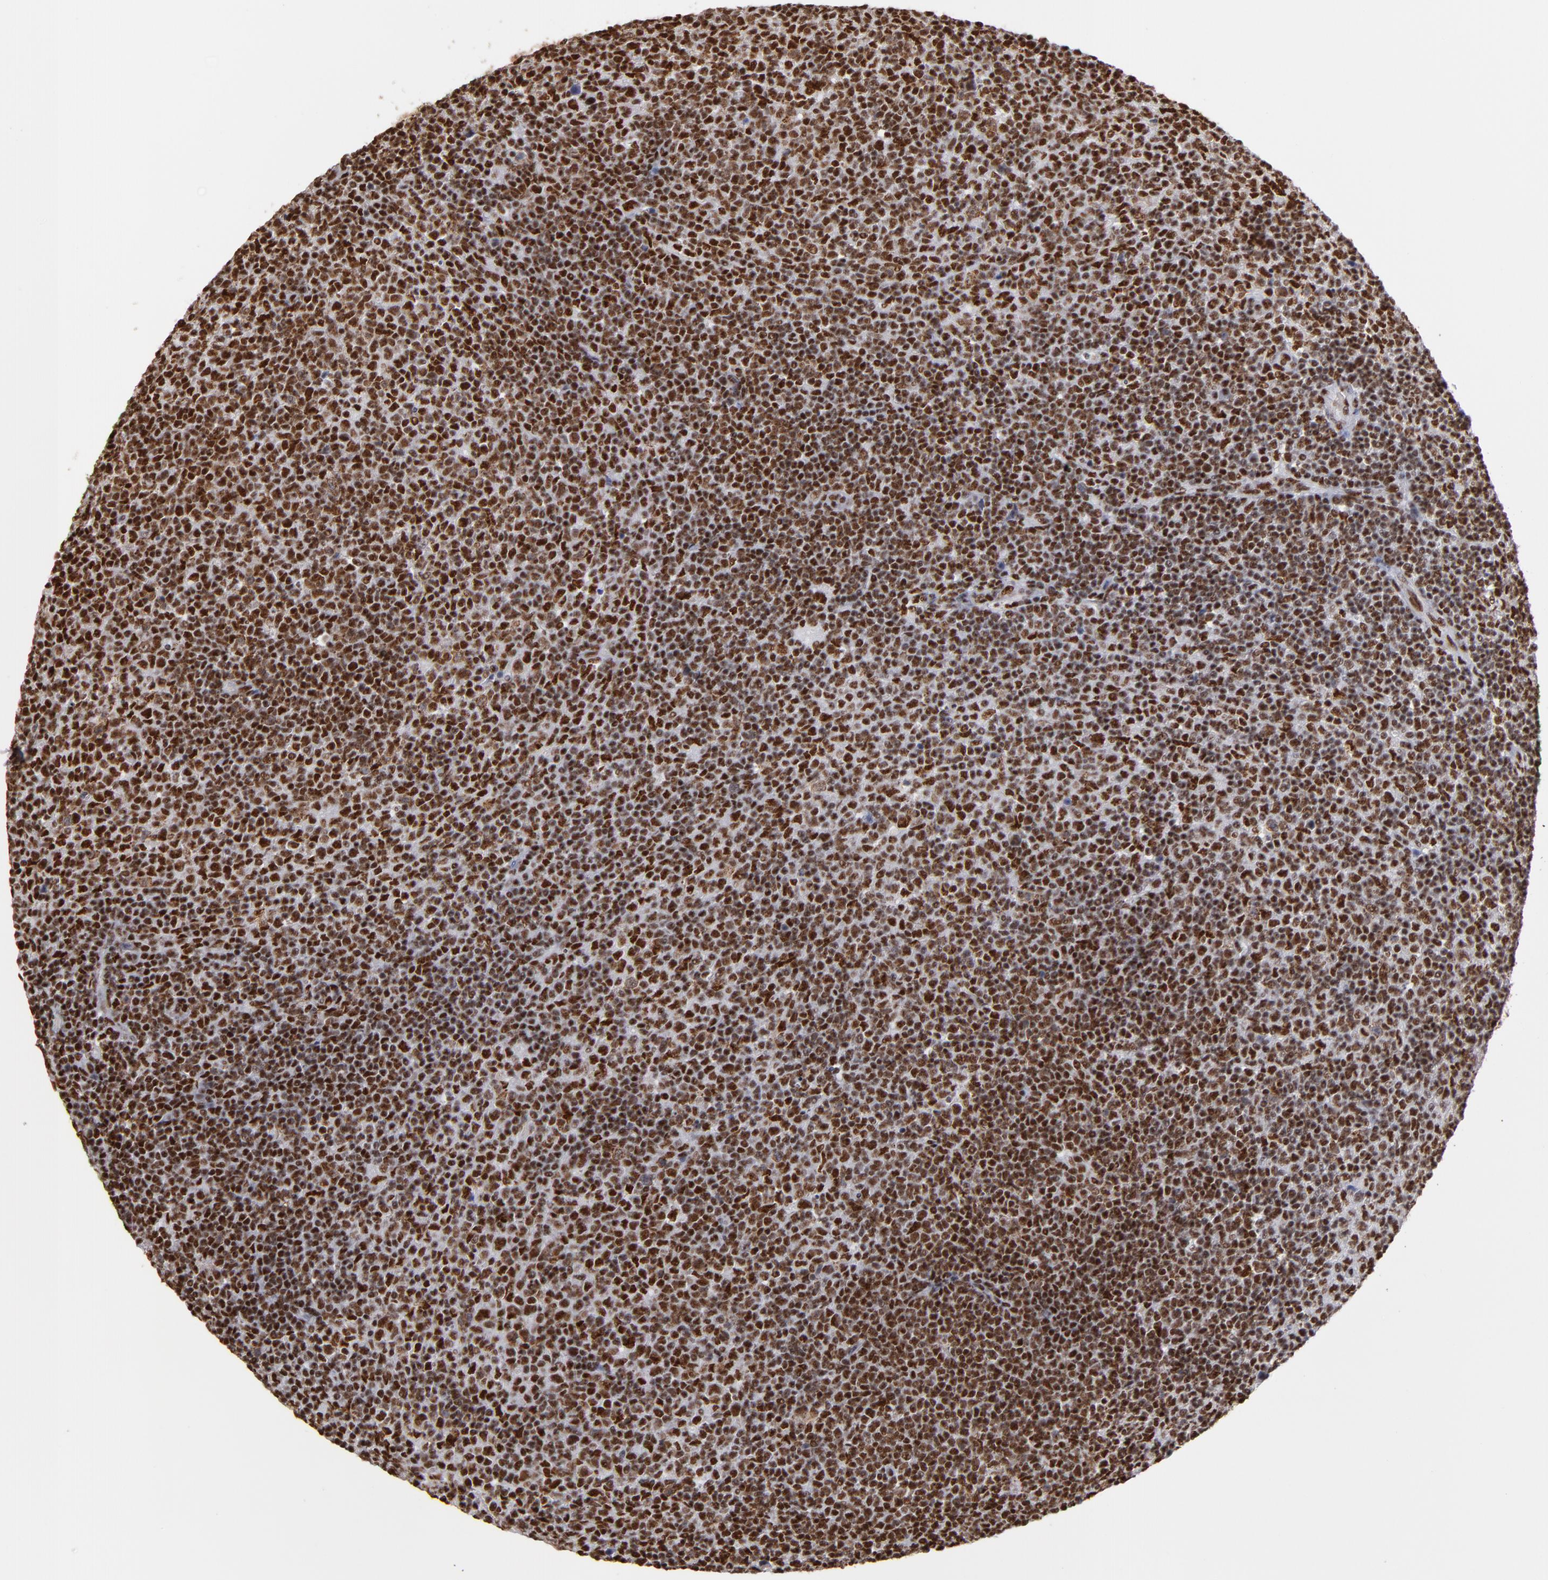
{"staining": {"intensity": "strong", "quantity": ">75%", "location": "nuclear"}, "tissue": "lymphoma", "cell_type": "Tumor cells", "image_type": "cancer", "snomed": [{"axis": "morphology", "description": "Malignant lymphoma, non-Hodgkin's type, Low grade"}, {"axis": "topography", "description": "Lymph node"}], "caption": "This is an image of immunohistochemistry staining of lymphoma, which shows strong positivity in the nuclear of tumor cells.", "gene": "MRE11", "patient": {"sex": "male", "age": 70}}